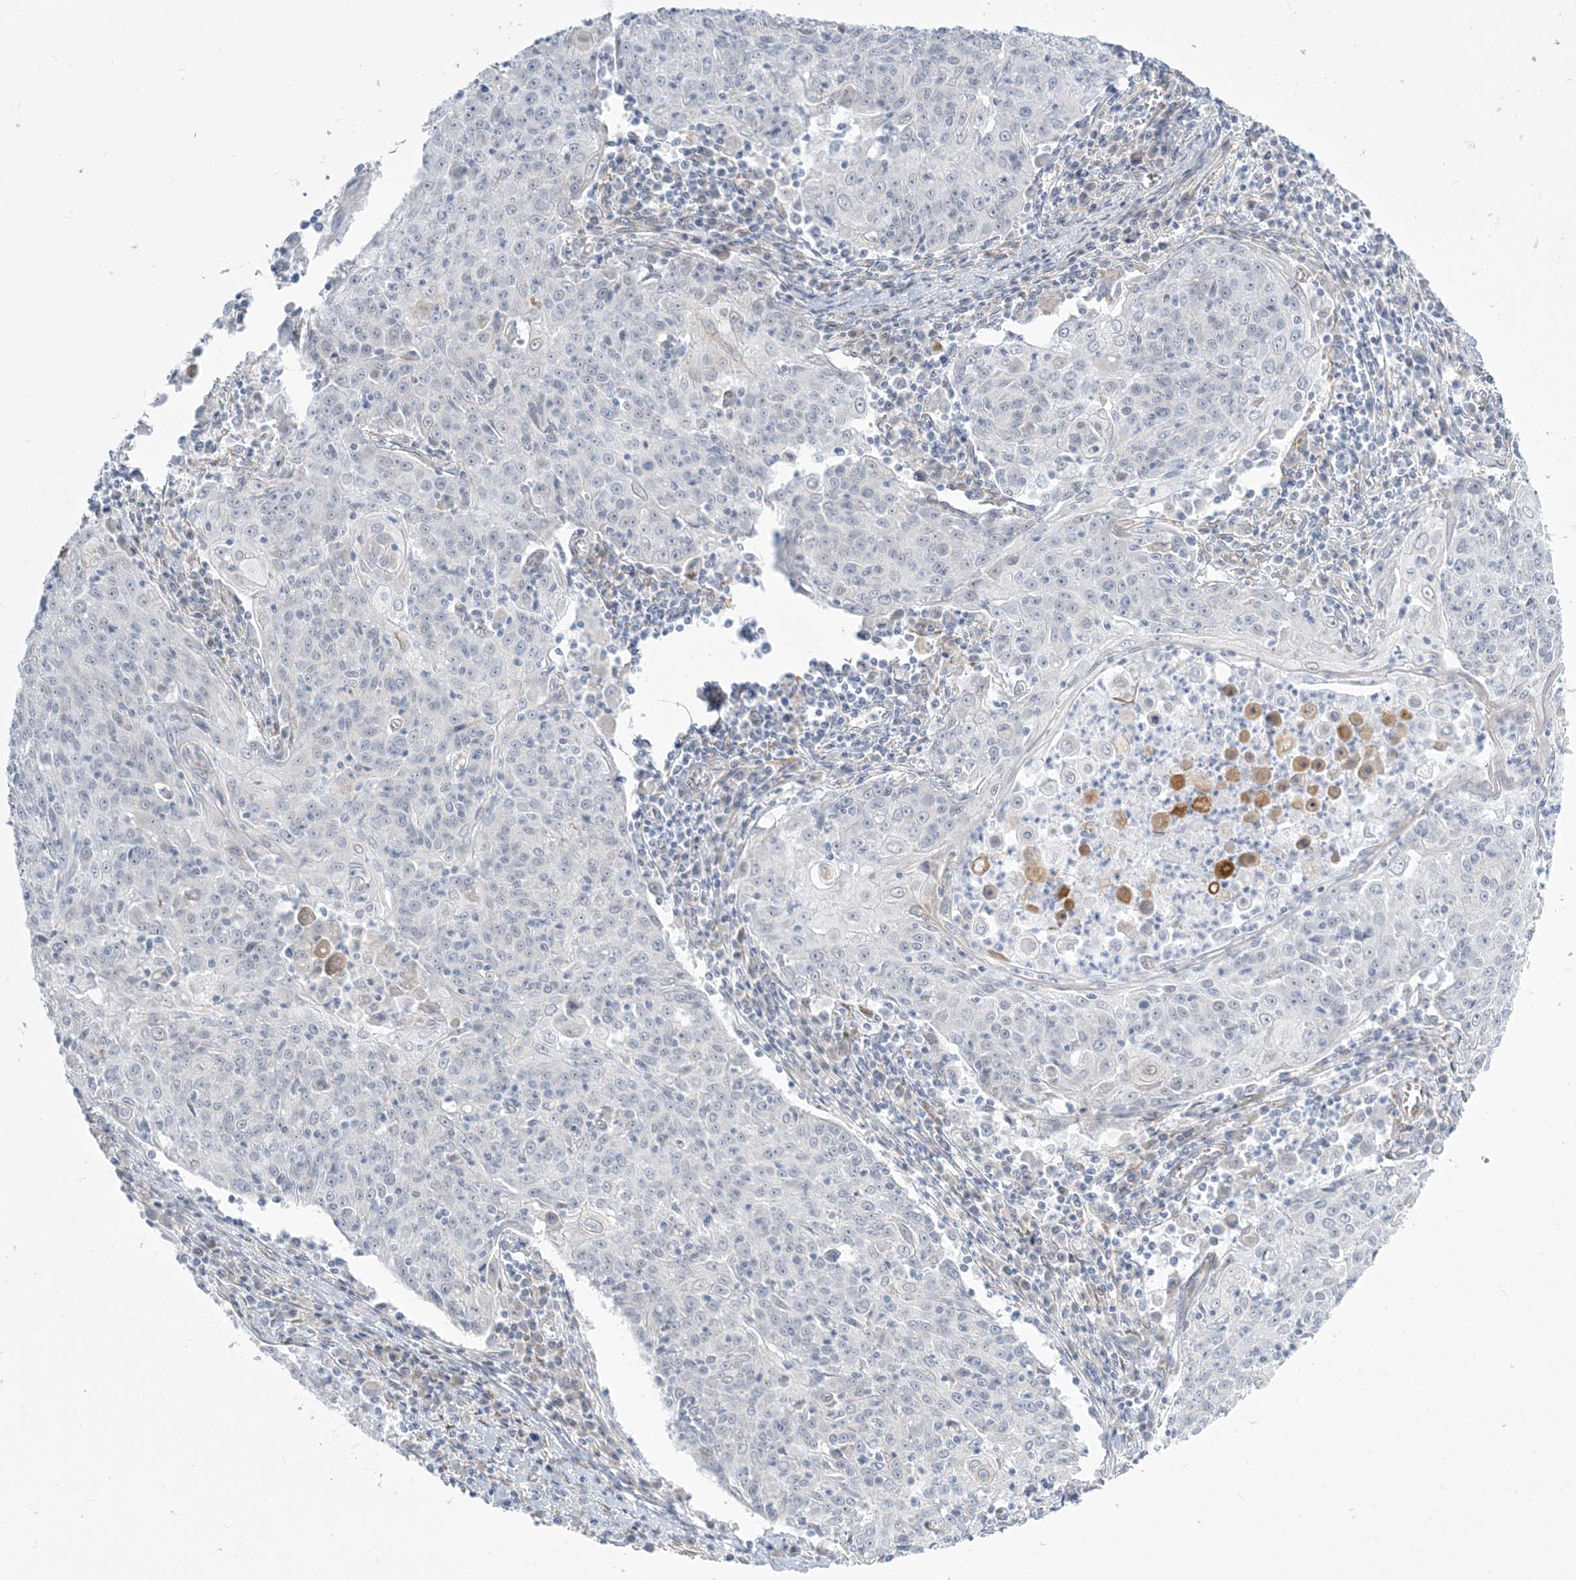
{"staining": {"intensity": "negative", "quantity": "none", "location": "none"}, "tissue": "cervical cancer", "cell_type": "Tumor cells", "image_type": "cancer", "snomed": [{"axis": "morphology", "description": "Squamous cell carcinoma, NOS"}, {"axis": "topography", "description": "Cervix"}], "caption": "Immunohistochemistry image of cervical cancer (squamous cell carcinoma) stained for a protein (brown), which exhibits no expression in tumor cells. (Brightfield microscopy of DAB immunohistochemistry at high magnification).", "gene": "ZC3H6", "patient": {"sex": "female", "age": 48}}